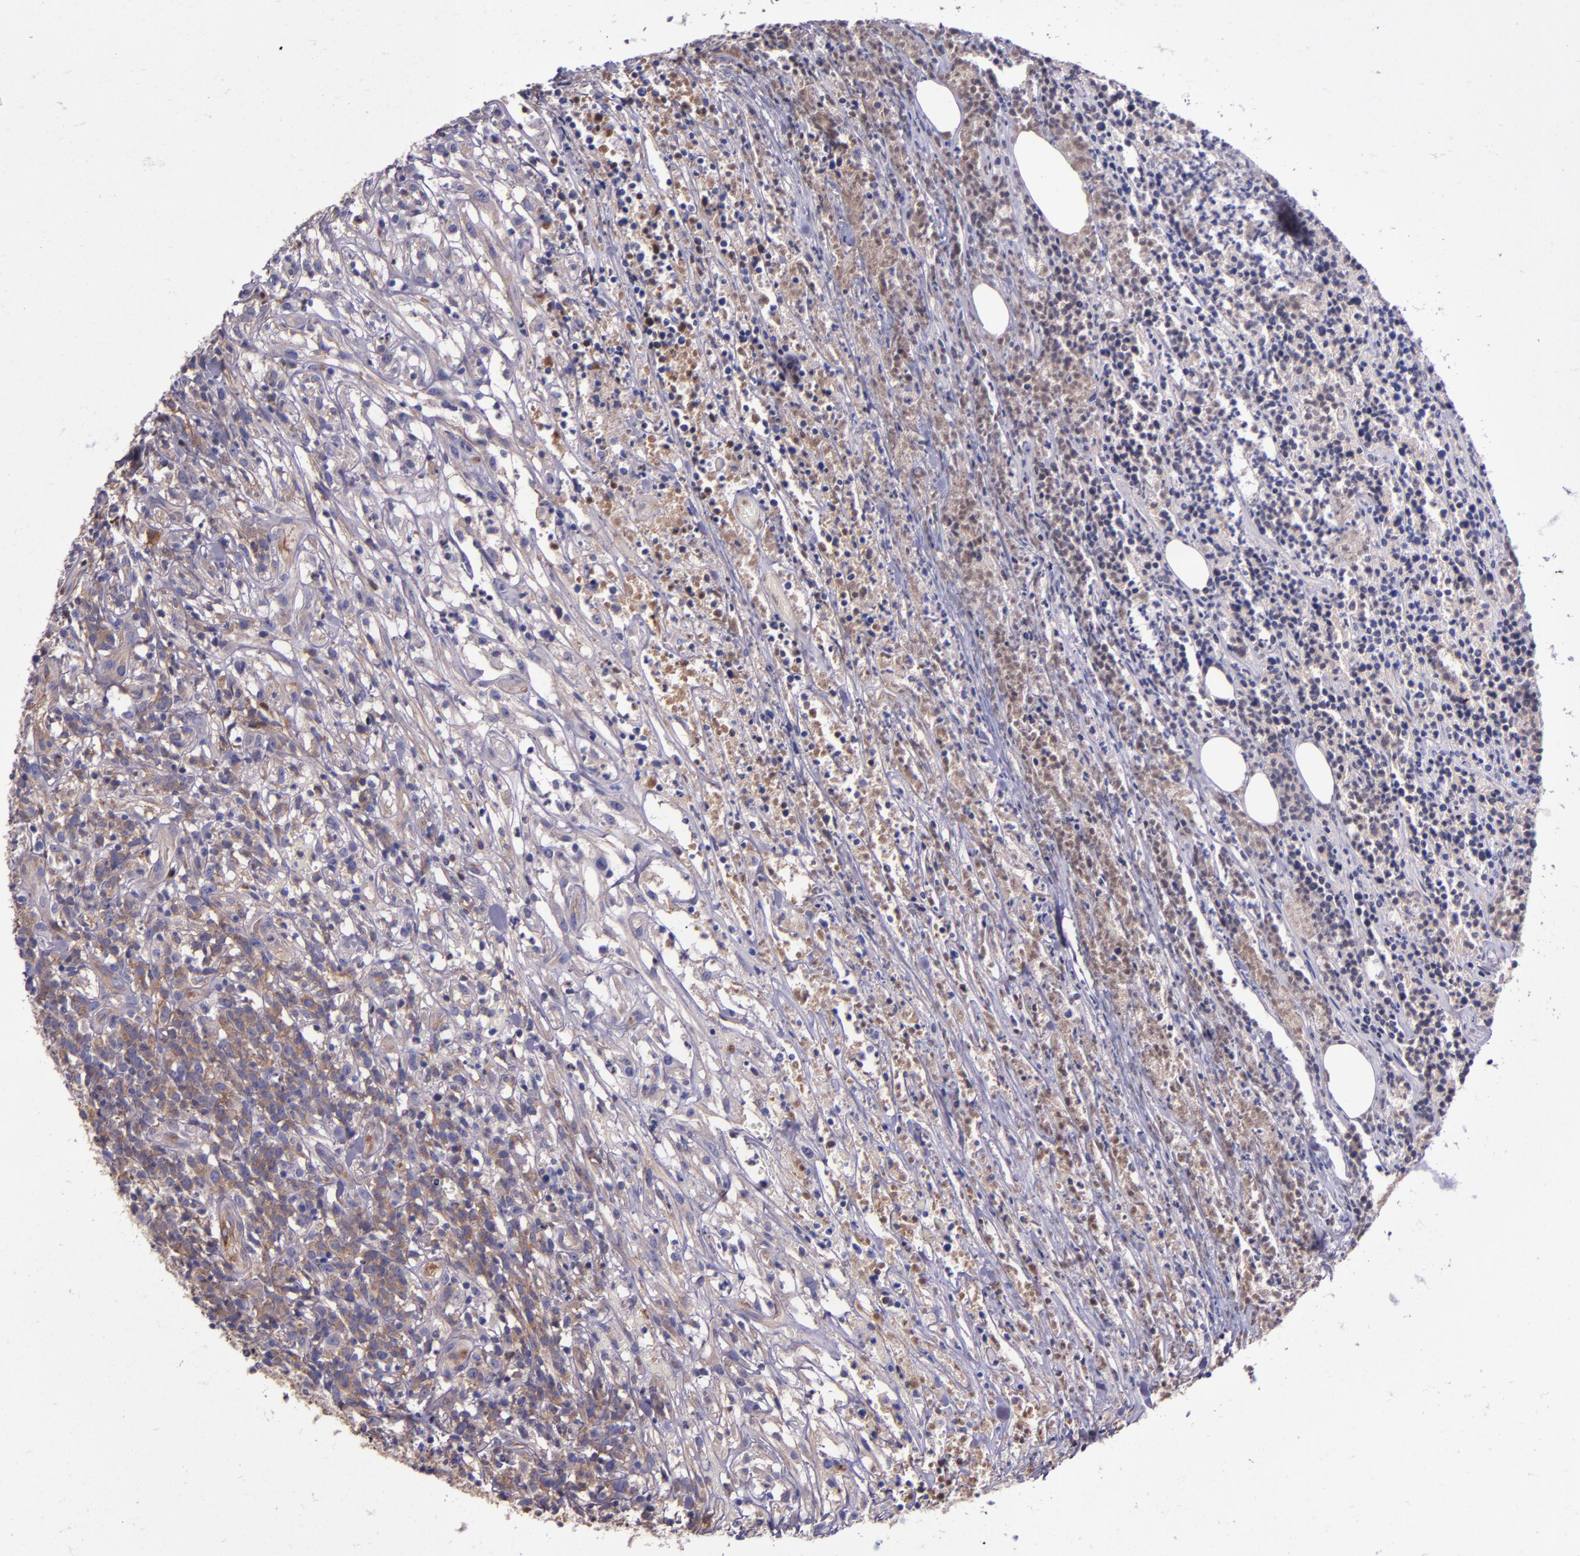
{"staining": {"intensity": "moderate", "quantity": "25%-75%", "location": "cytoplasmic/membranous"}, "tissue": "lymphoma", "cell_type": "Tumor cells", "image_type": "cancer", "snomed": [{"axis": "morphology", "description": "Malignant lymphoma, non-Hodgkin's type, High grade"}, {"axis": "topography", "description": "Lymph node"}], "caption": "A histopathology image of human lymphoma stained for a protein demonstrates moderate cytoplasmic/membranous brown staining in tumor cells. Using DAB (brown) and hematoxylin (blue) stains, captured at high magnification using brightfield microscopy.", "gene": "CLEC3B", "patient": {"sex": "female", "age": 73}}